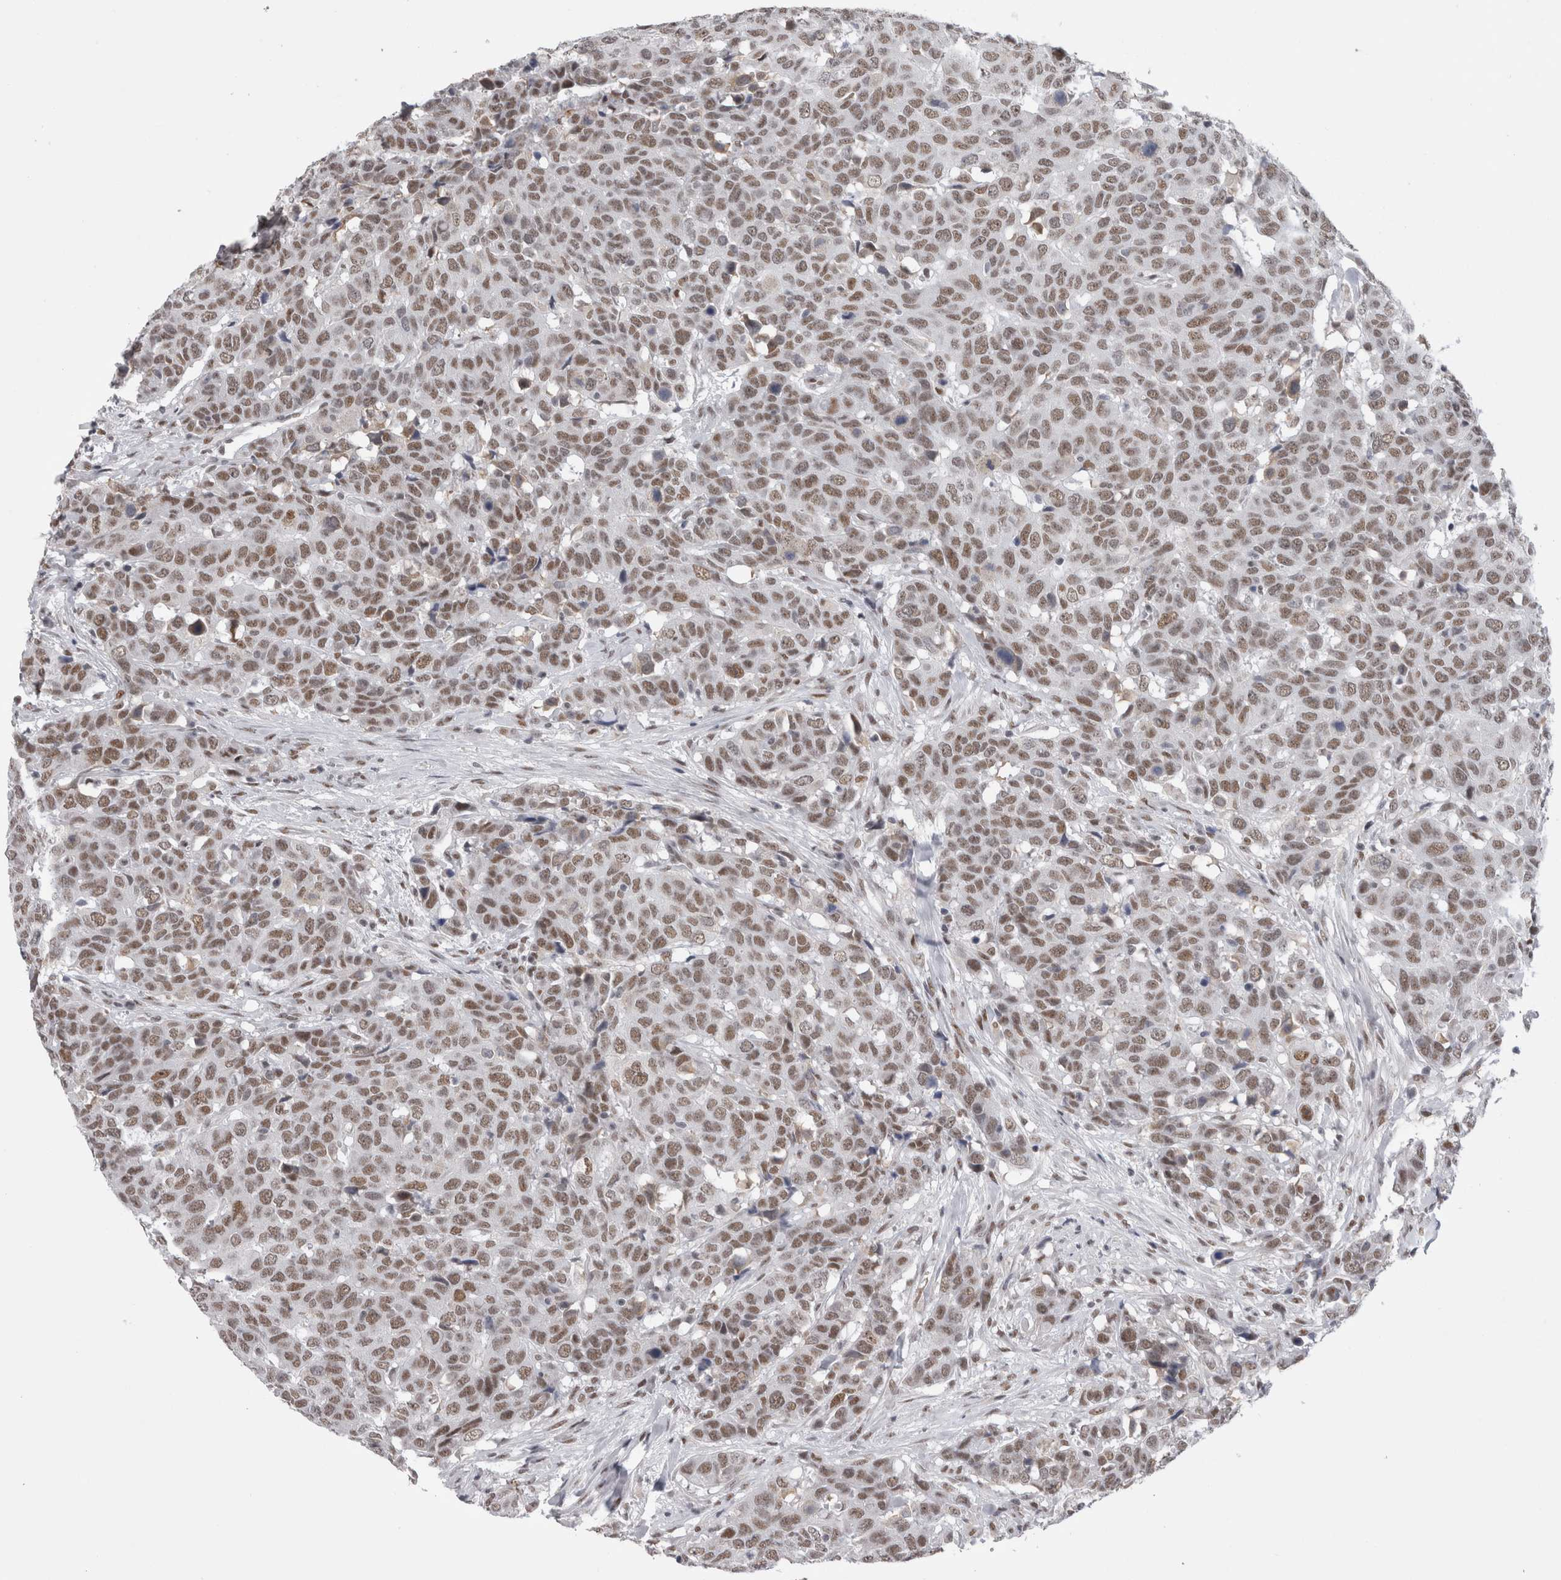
{"staining": {"intensity": "moderate", "quantity": ">75%", "location": "nuclear"}, "tissue": "head and neck cancer", "cell_type": "Tumor cells", "image_type": "cancer", "snomed": [{"axis": "morphology", "description": "Squamous cell carcinoma, NOS"}, {"axis": "topography", "description": "Head-Neck"}], "caption": "Moderate nuclear staining is appreciated in approximately >75% of tumor cells in head and neck squamous cell carcinoma. (IHC, brightfield microscopy, high magnification).", "gene": "API5", "patient": {"sex": "male", "age": 66}}